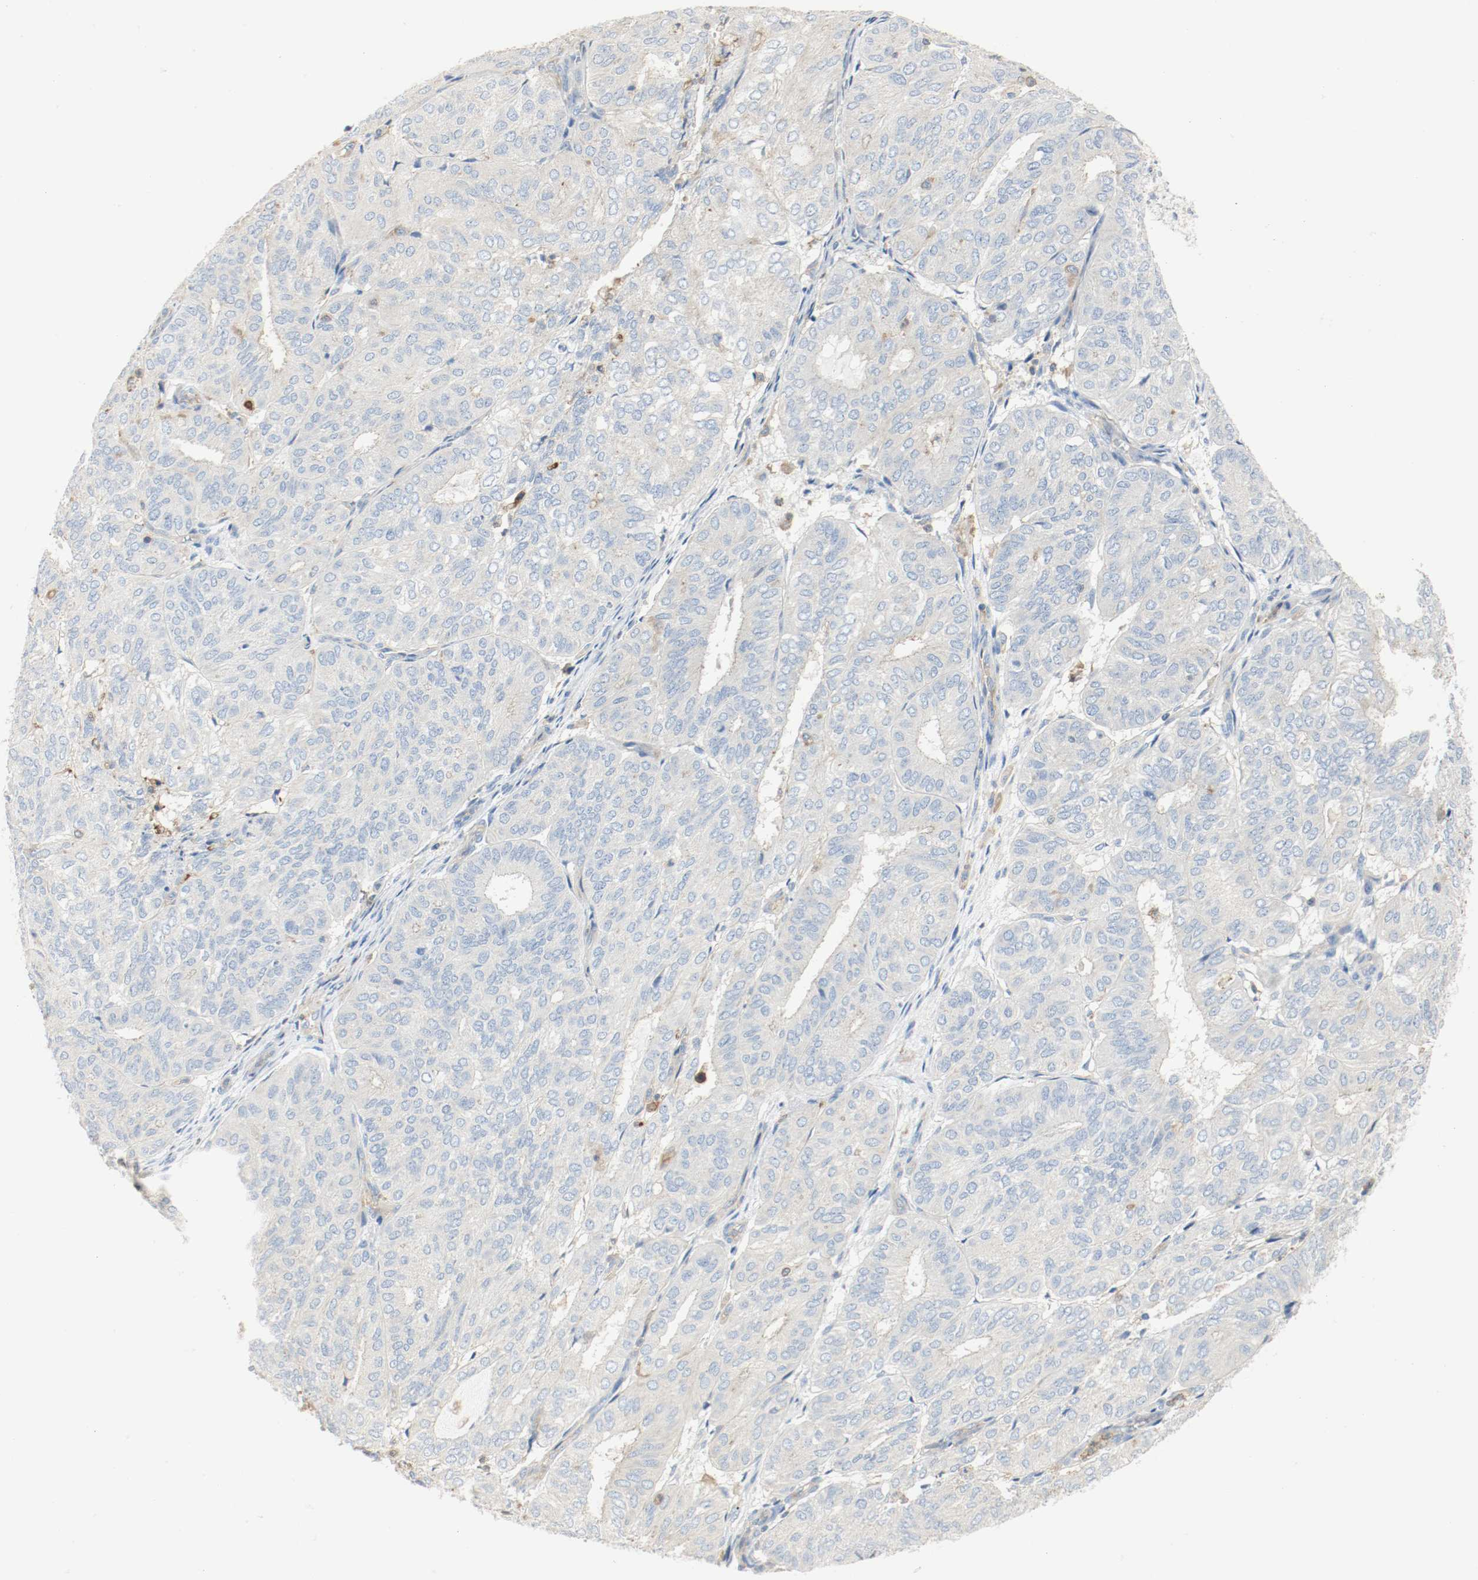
{"staining": {"intensity": "weak", "quantity": "25%-75%", "location": "cytoplasmic/membranous"}, "tissue": "endometrial cancer", "cell_type": "Tumor cells", "image_type": "cancer", "snomed": [{"axis": "morphology", "description": "Adenocarcinoma, NOS"}, {"axis": "topography", "description": "Uterus"}], "caption": "The micrograph exhibits staining of endometrial cancer, revealing weak cytoplasmic/membranous protein expression (brown color) within tumor cells.", "gene": "ARPC1B", "patient": {"sex": "female", "age": 60}}